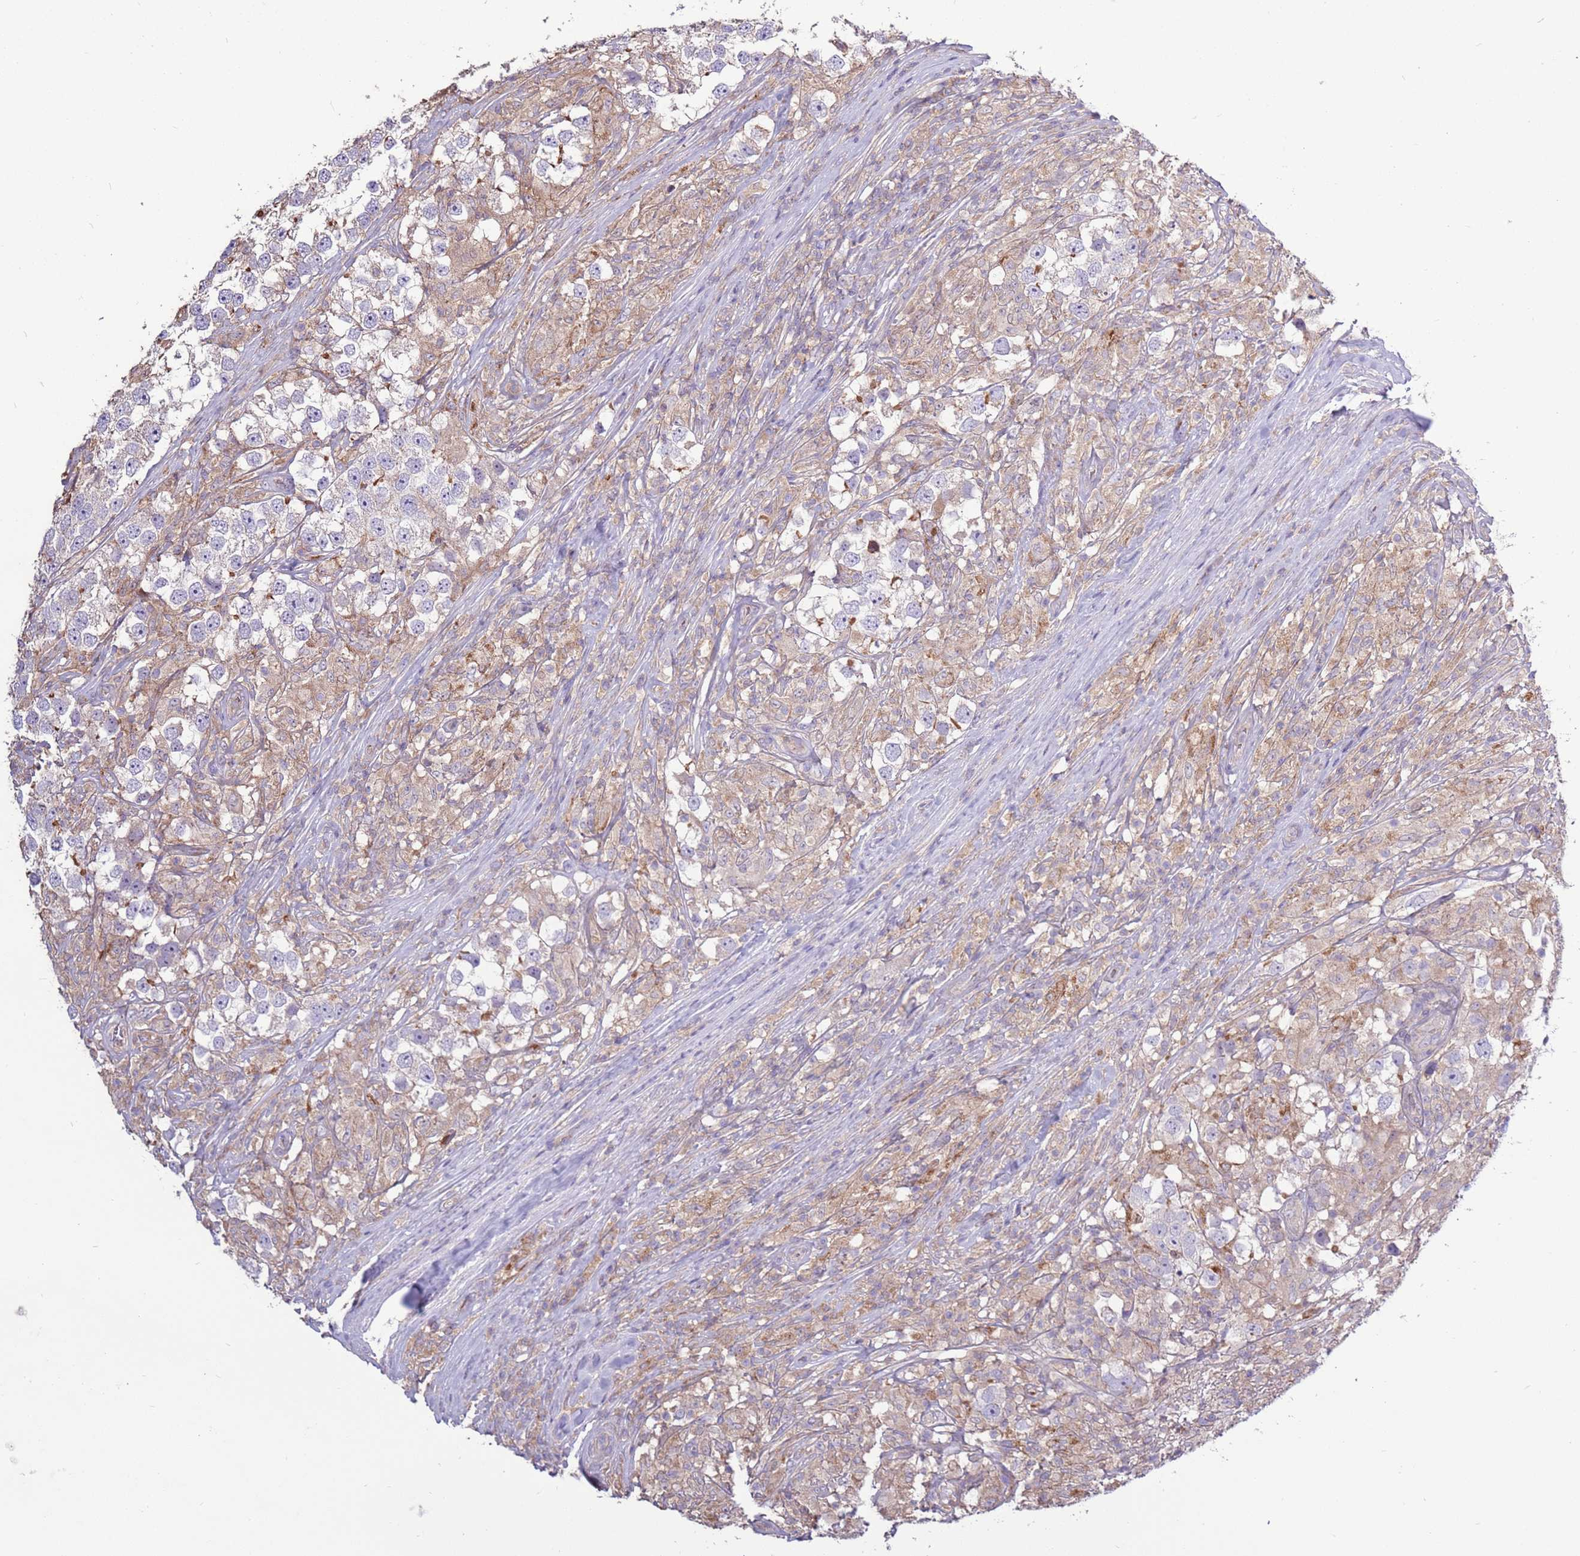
{"staining": {"intensity": "negative", "quantity": "none", "location": "none"}, "tissue": "testis cancer", "cell_type": "Tumor cells", "image_type": "cancer", "snomed": [{"axis": "morphology", "description": "Seminoma, NOS"}, {"axis": "topography", "description": "Testis"}], "caption": "The image displays no staining of tumor cells in testis cancer.", "gene": "EVA1B", "patient": {"sex": "male", "age": 46}}